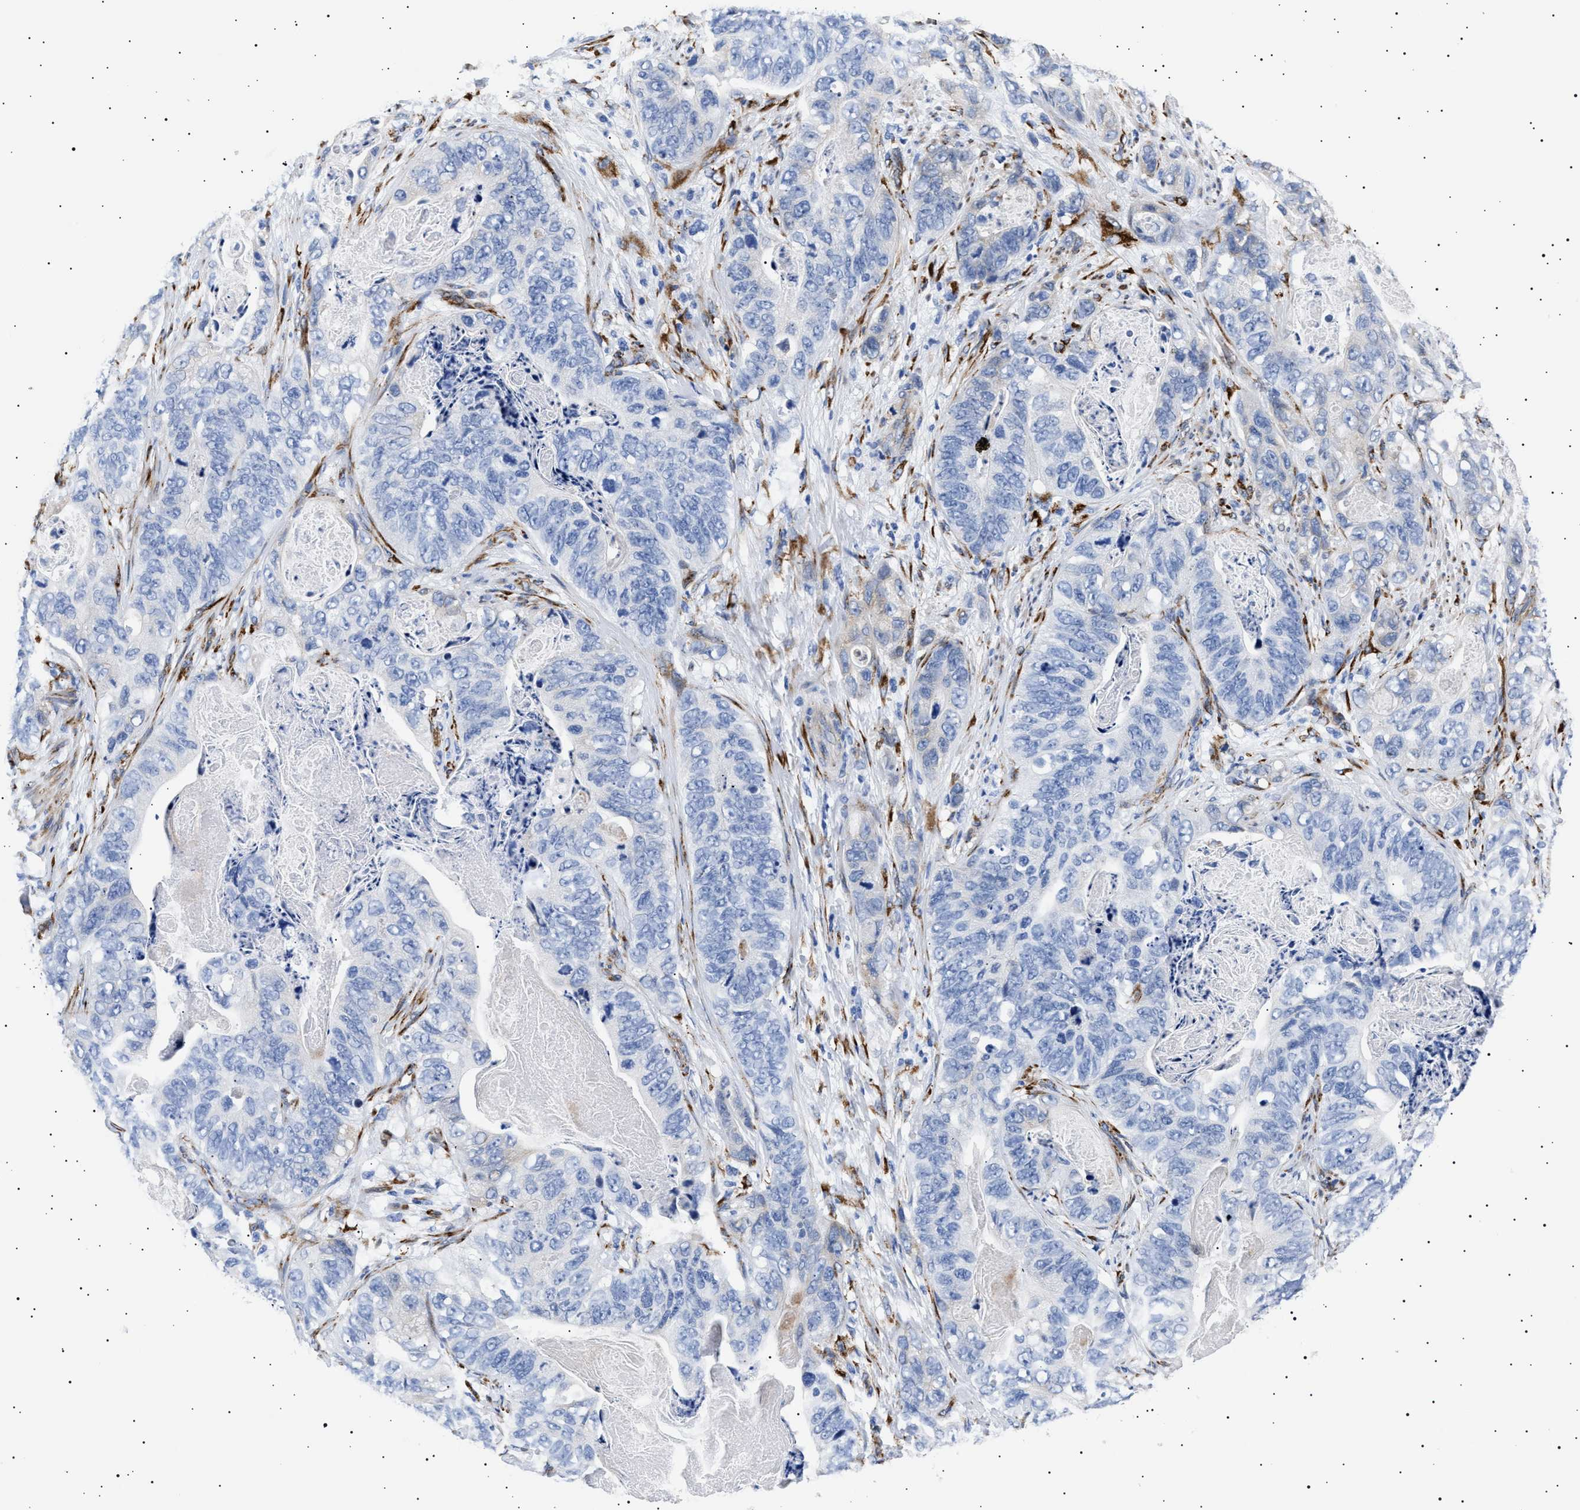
{"staining": {"intensity": "negative", "quantity": "none", "location": "none"}, "tissue": "stomach cancer", "cell_type": "Tumor cells", "image_type": "cancer", "snomed": [{"axis": "morphology", "description": "Adenocarcinoma, NOS"}, {"axis": "topography", "description": "Stomach"}], "caption": "Photomicrograph shows no protein positivity in tumor cells of stomach adenocarcinoma tissue. Brightfield microscopy of immunohistochemistry stained with DAB (brown) and hematoxylin (blue), captured at high magnification.", "gene": "HEMGN", "patient": {"sex": "female", "age": 89}}